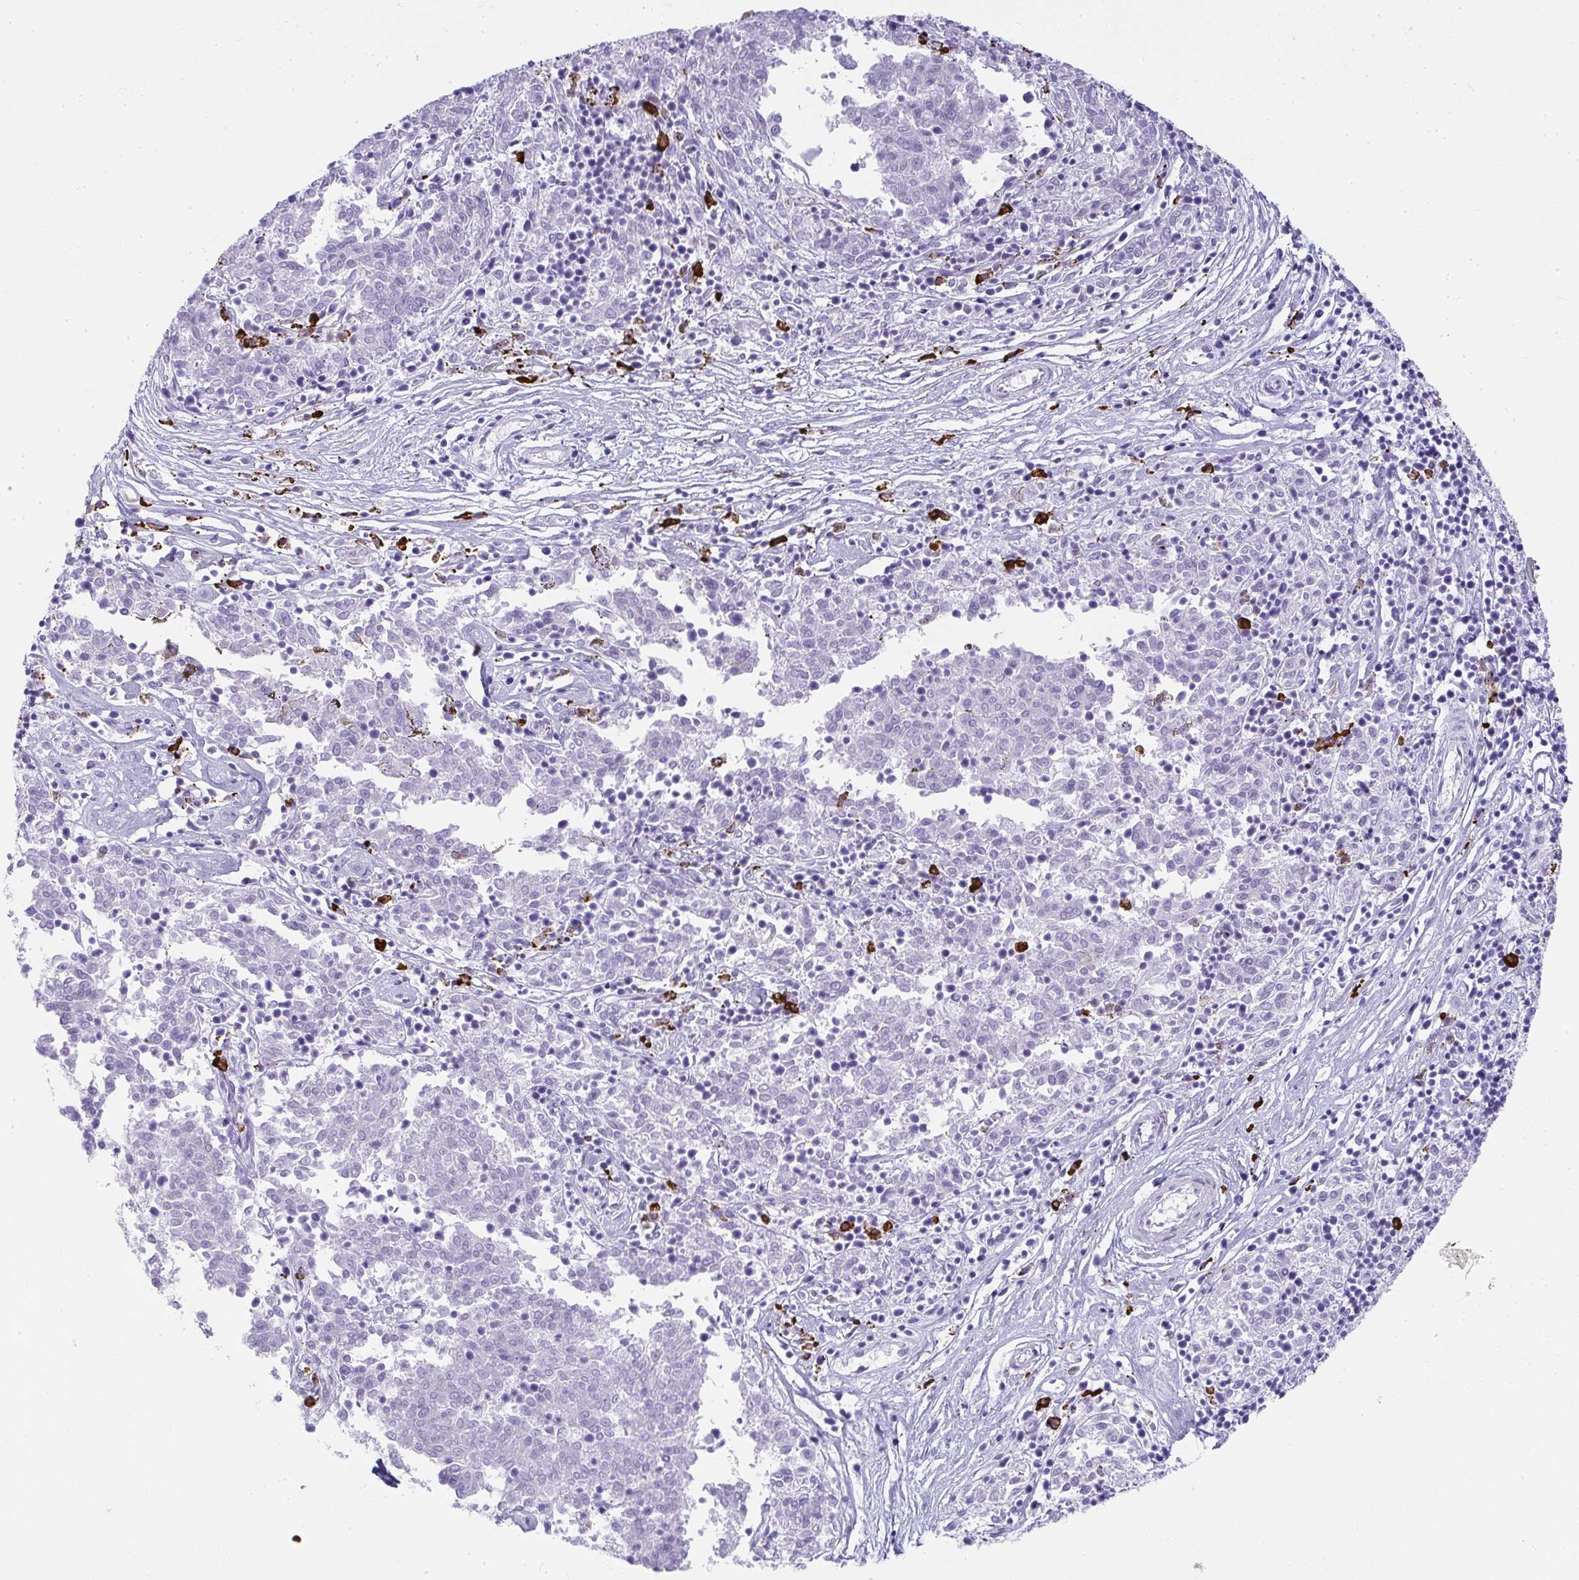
{"staining": {"intensity": "negative", "quantity": "none", "location": "none"}, "tissue": "melanoma", "cell_type": "Tumor cells", "image_type": "cancer", "snomed": [{"axis": "morphology", "description": "Malignant melanoma, NOS"}, {"axis": "topography", "description": "Skin"}], "caption": "Micrograph shows no significant protein positivity in tumor cells of melanoma.", "gene": "CDADC1", "patient": {"sex": "female", "age": 72}}